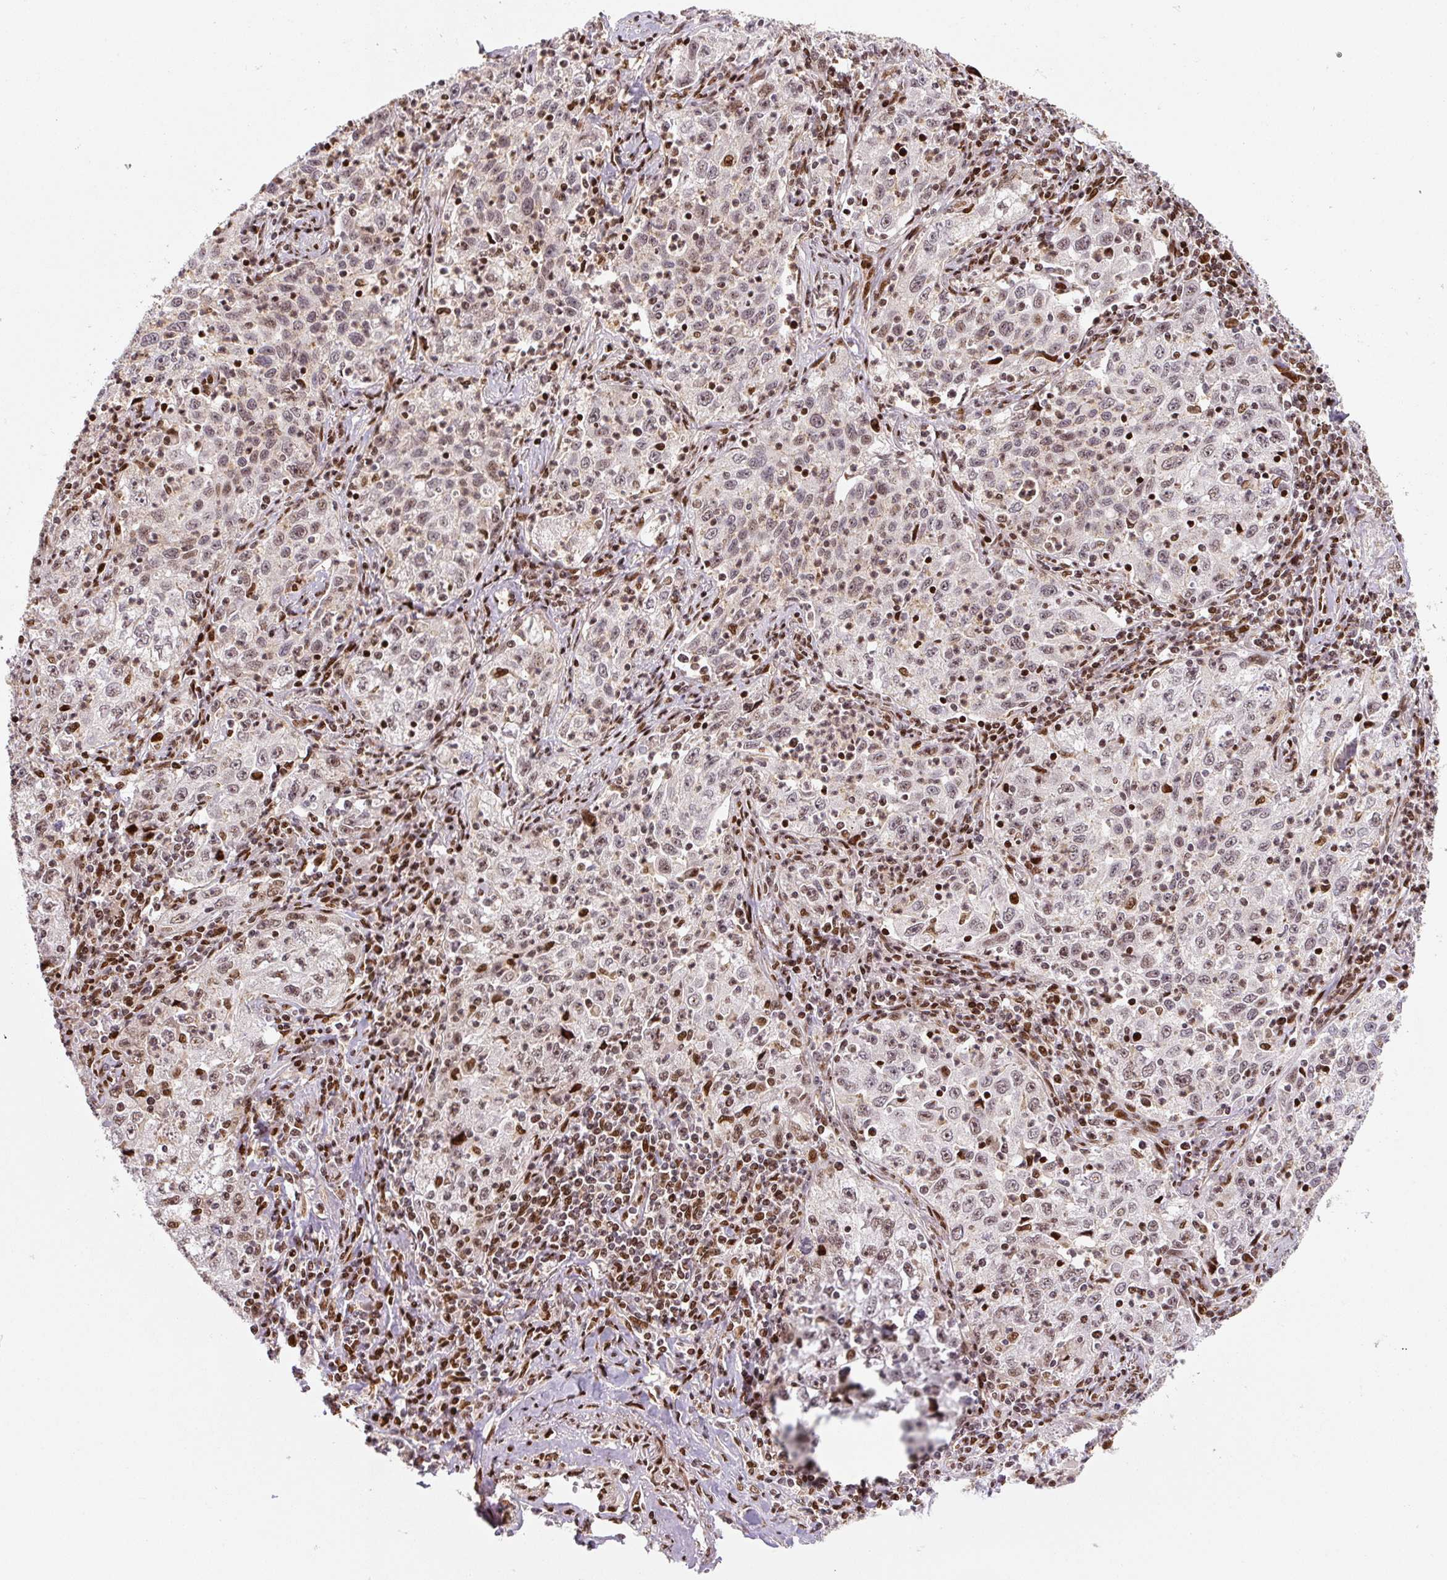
{"staining": {"intensity": "moderate", "quantity": "25%-75%", "location": "nuclear"}, "tissue": "lung cancer", "cell_type": "Tumor cells", "image_type": "cancer", "snomed": [{"axis": "morphology", "description": "Squamous cell carcinoma, NOS"}, {"axis": "topography", "description": "Lung"}], "caption": "A high-resolution histopathology image shows immunohistochemistry (IHC) staining of lung cancer, which displays moderate nuclear positivity in about 25%-75% of tumor cells.", "gene": "PYDC2", "patient": {"sex": "male", "age": 71}}